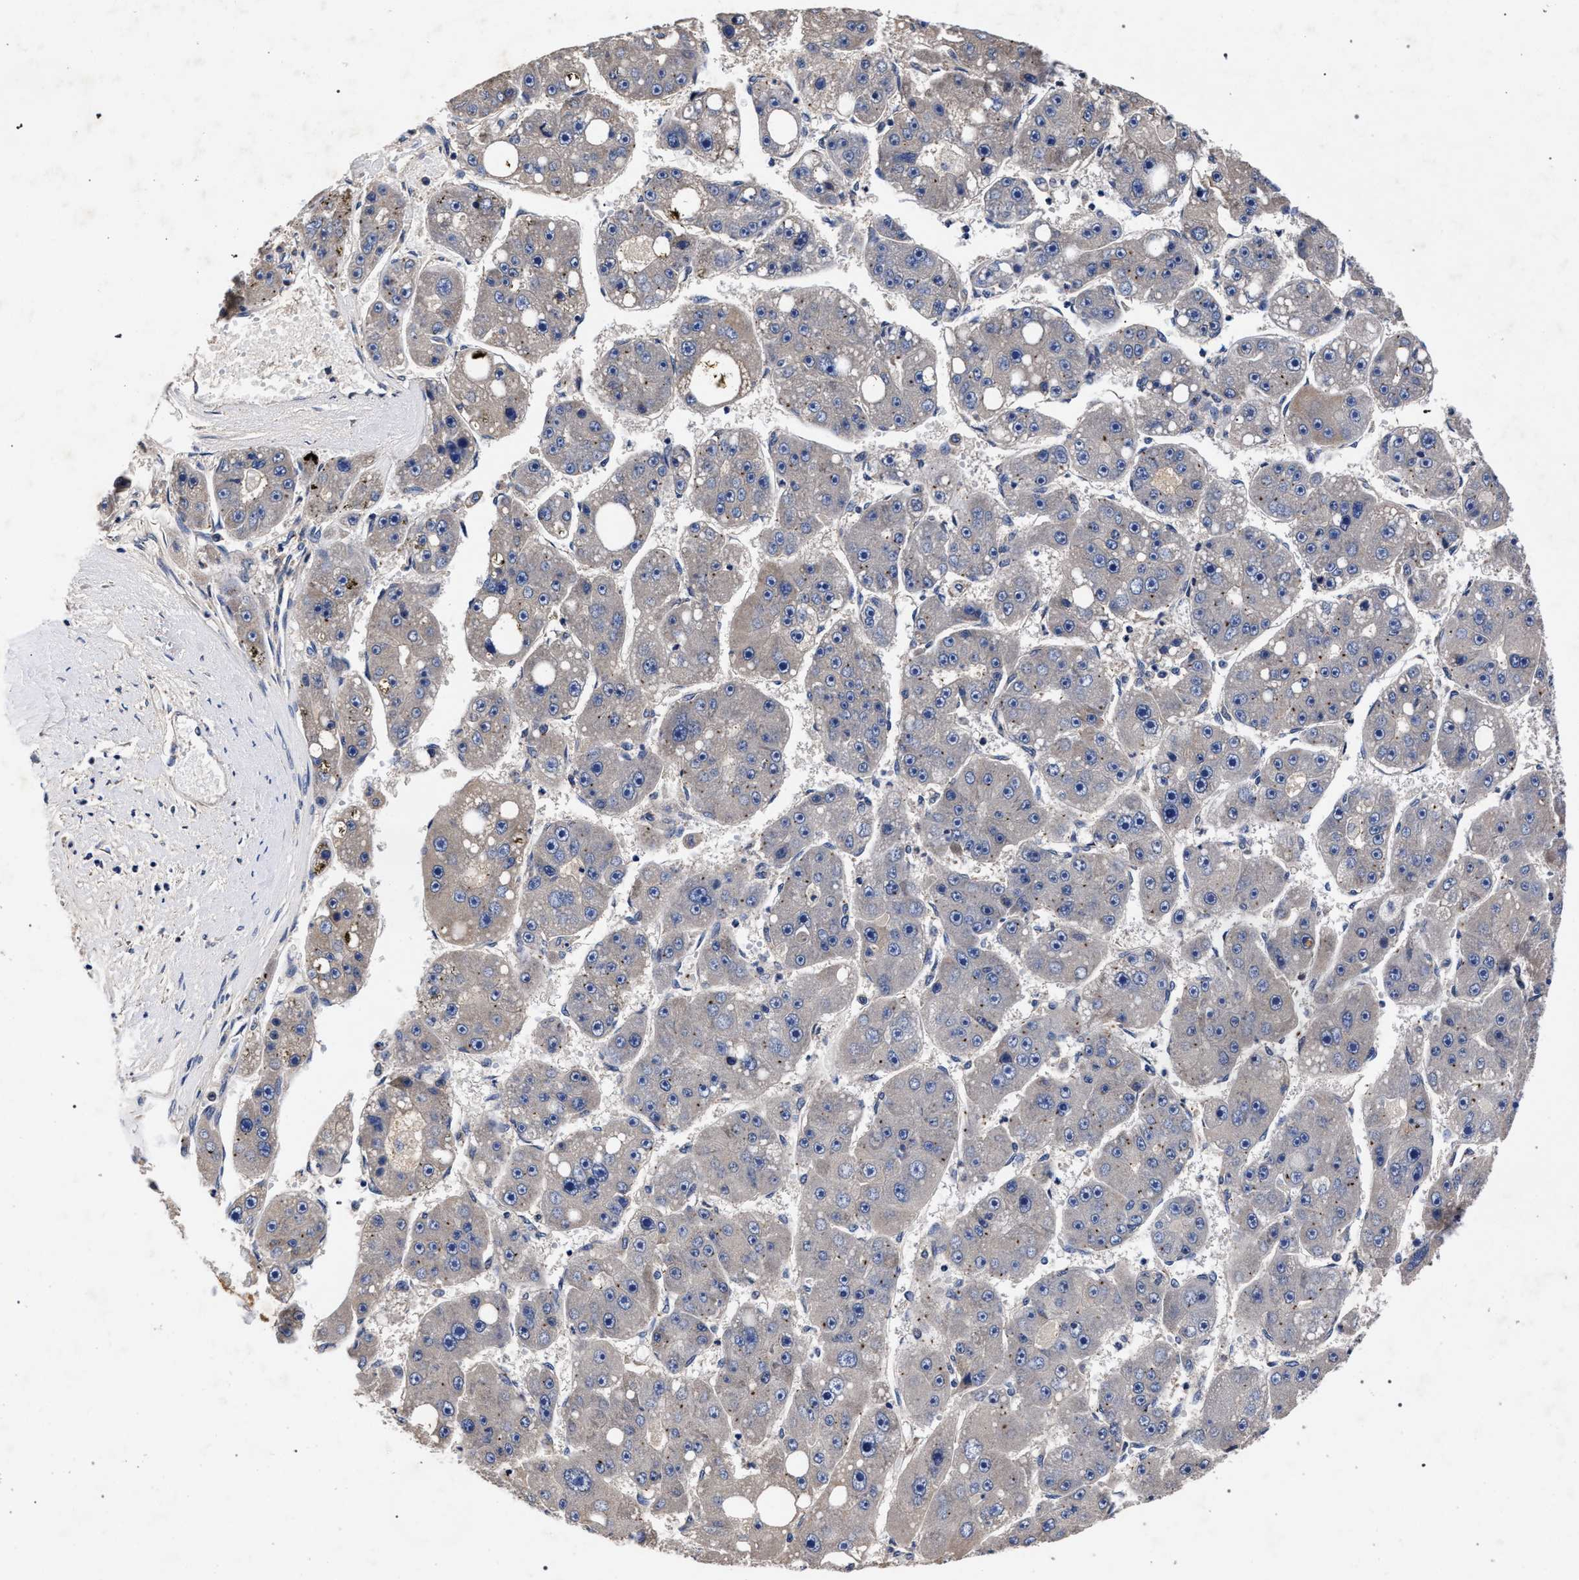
{"staining": {"intensity": "negative", "quantity": "none", "location": "none"}, "tissue": "liver cancer", "cell_type": "Tumor cells", "image_type": "cancer", "snomed": [{"axis": "morphology", "description": "Carcinoma, Hepatocellular, NOS"}, {"axis": "topography", "description": "Liver"}], "caption": "This is an IHC image of liver cancer. There is no expression in tumor cells.", "gene": "CFAP95", "patient": {"sex": "female", "age": 61}}